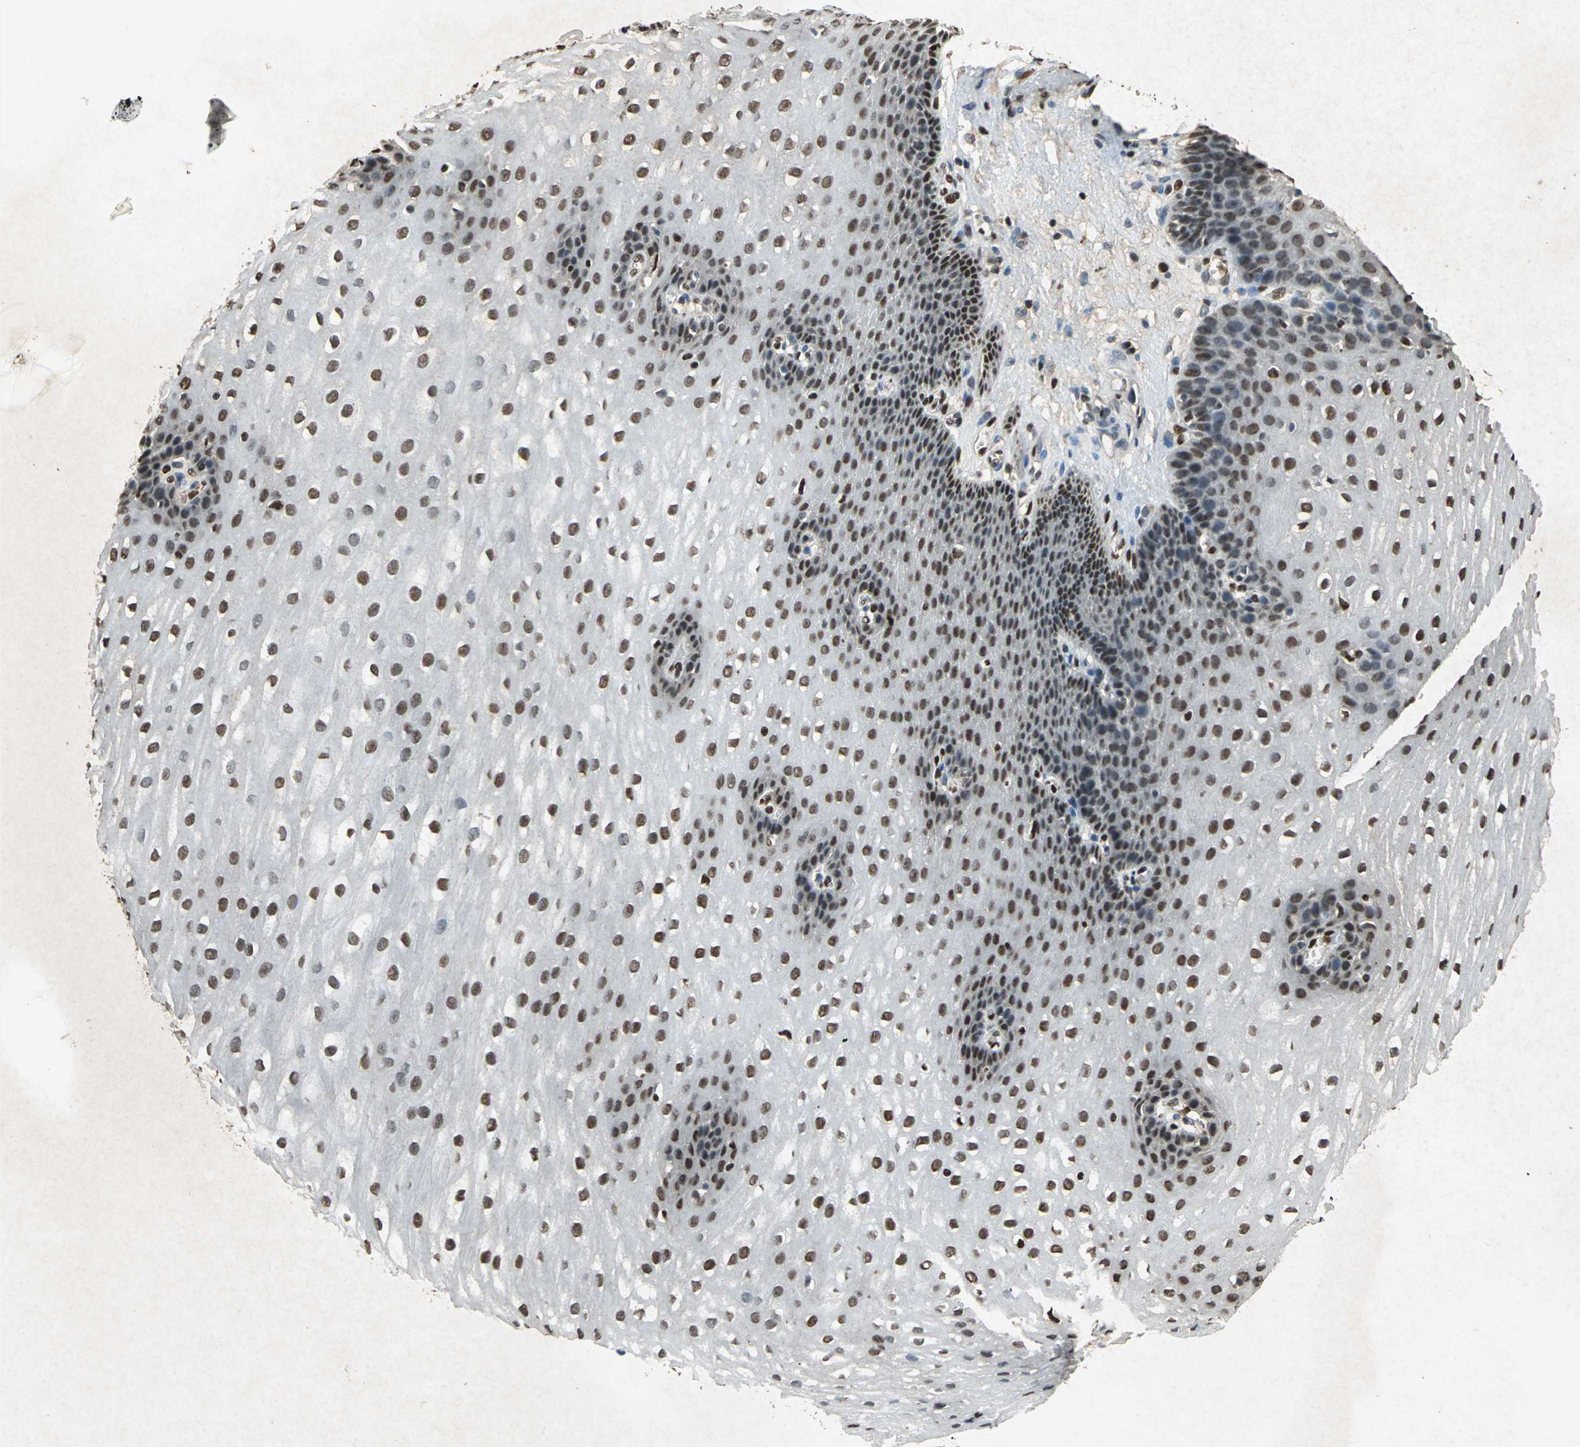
{"staining": {"intensity": "moderate", "quantity": ">75%", "location": "nuclear"}, "tissue": "esophagus", "cell_type": "Squamous epithelial cells", "image_type": "normal", "snomed": [{"axis": "morphology", "description": "Normal tissue, NOS"}, {"axis": "topography", "description": "Esophagus"}], "caption": "Immunohistochemistry micrograph of normal esophagus: esophagus stained using immunohistochemistry (IHC) demonstrates medium levels of moderate protein expression localized specifically in the nuclear of squamous epithelial cells, appearing as a nuclear brown color.", "gene": "ANP32A", "patient": {"sex": "male", "age": 48}}